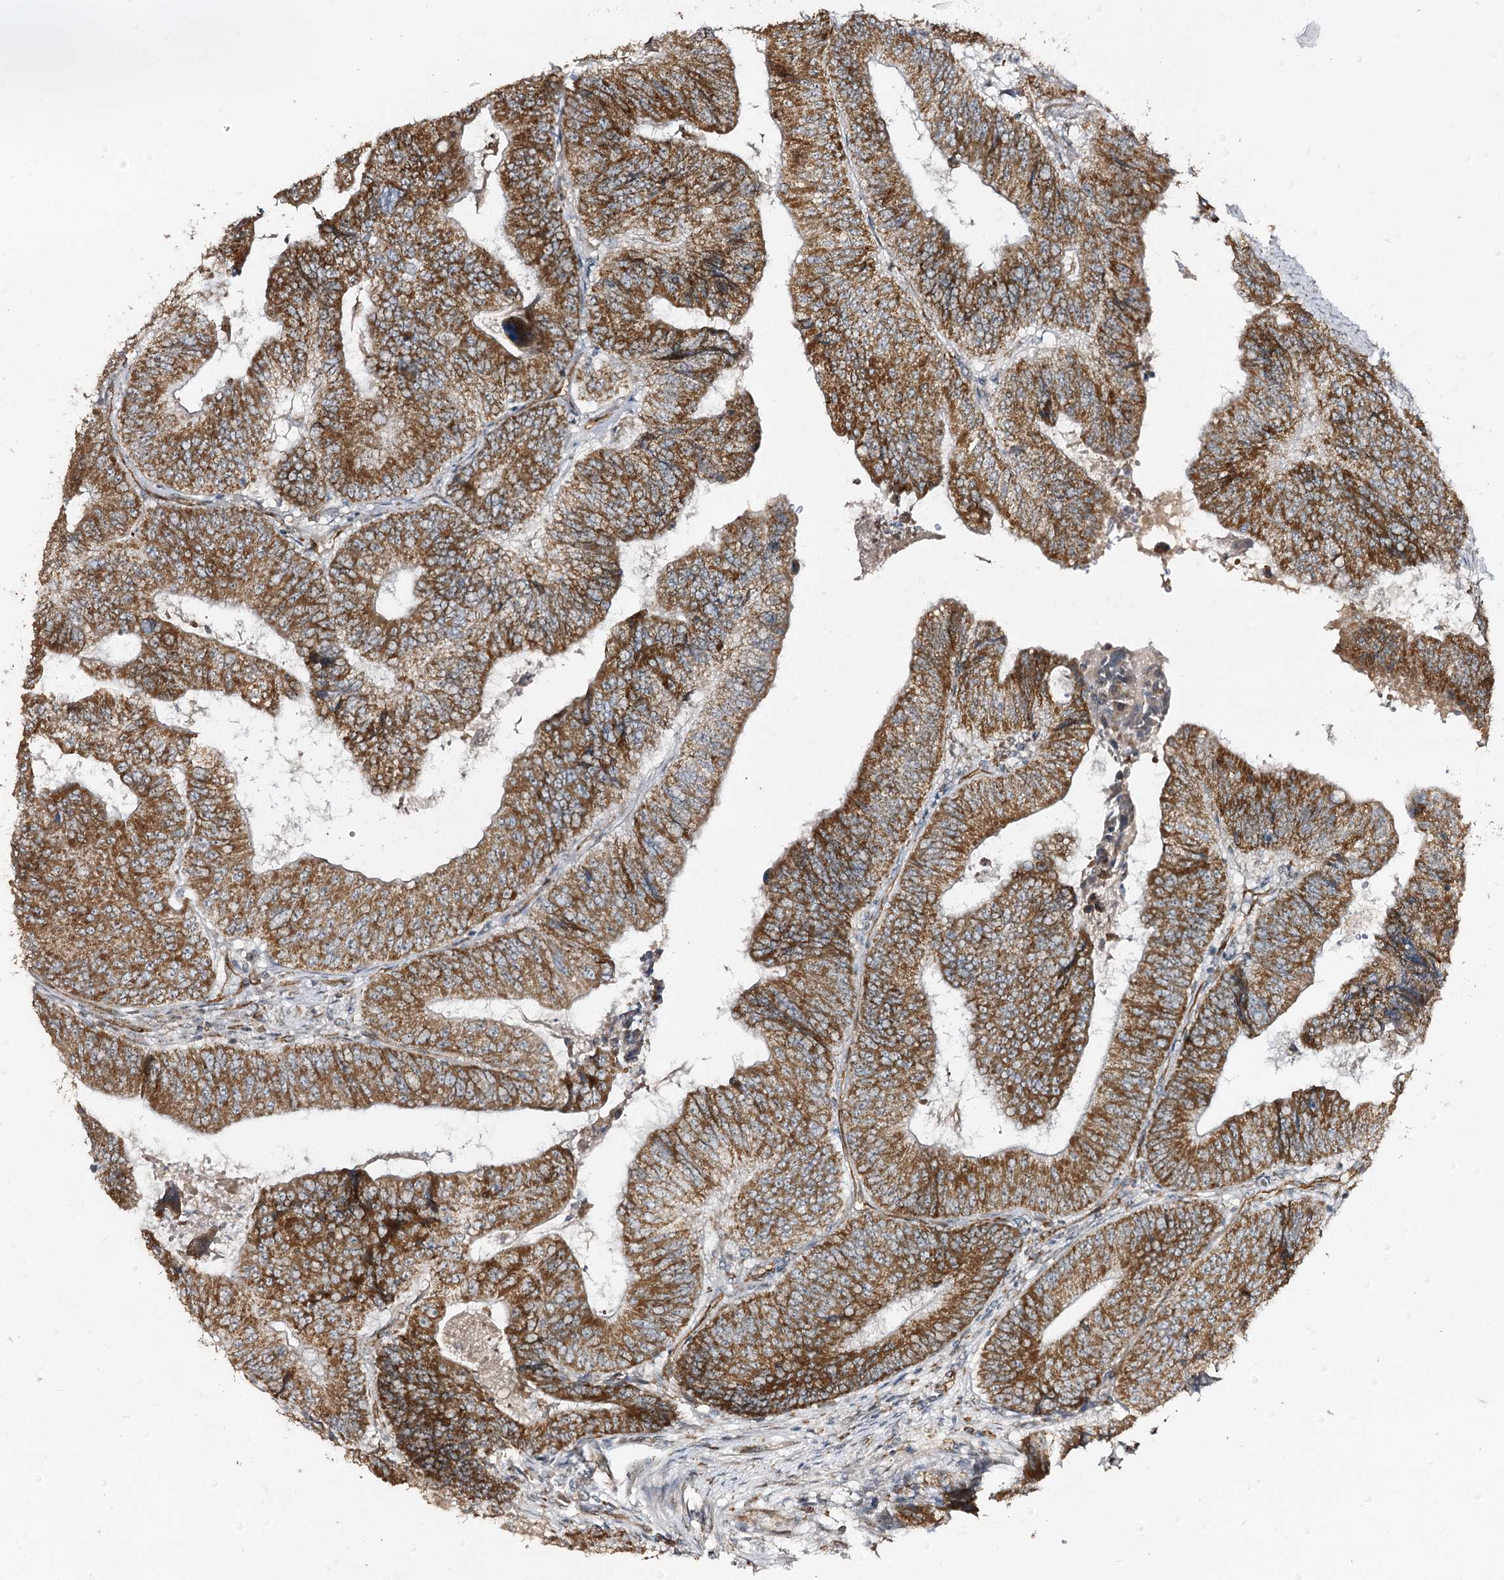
{"staining": {"intensity": "moderate", "quantity": ">75%", "location": "cytoplasmic/membranous"}, "tissue": "colorectal cancer", "cell_type": "Tumor cells", "image_type": "cancer", "snomed": [{"axis": "morphology", "description": "Adenocarcinoma, NOS"}, {"axis": "topography", "description": "Colon"}], "caption": "Moderate cytoplasmic/membranous protein staining is present in approximately >75% of tumor cells in colorectal adenocarcinoma.", "gene": "CBR4", "patient": {"sex": "female", "age": 67}}